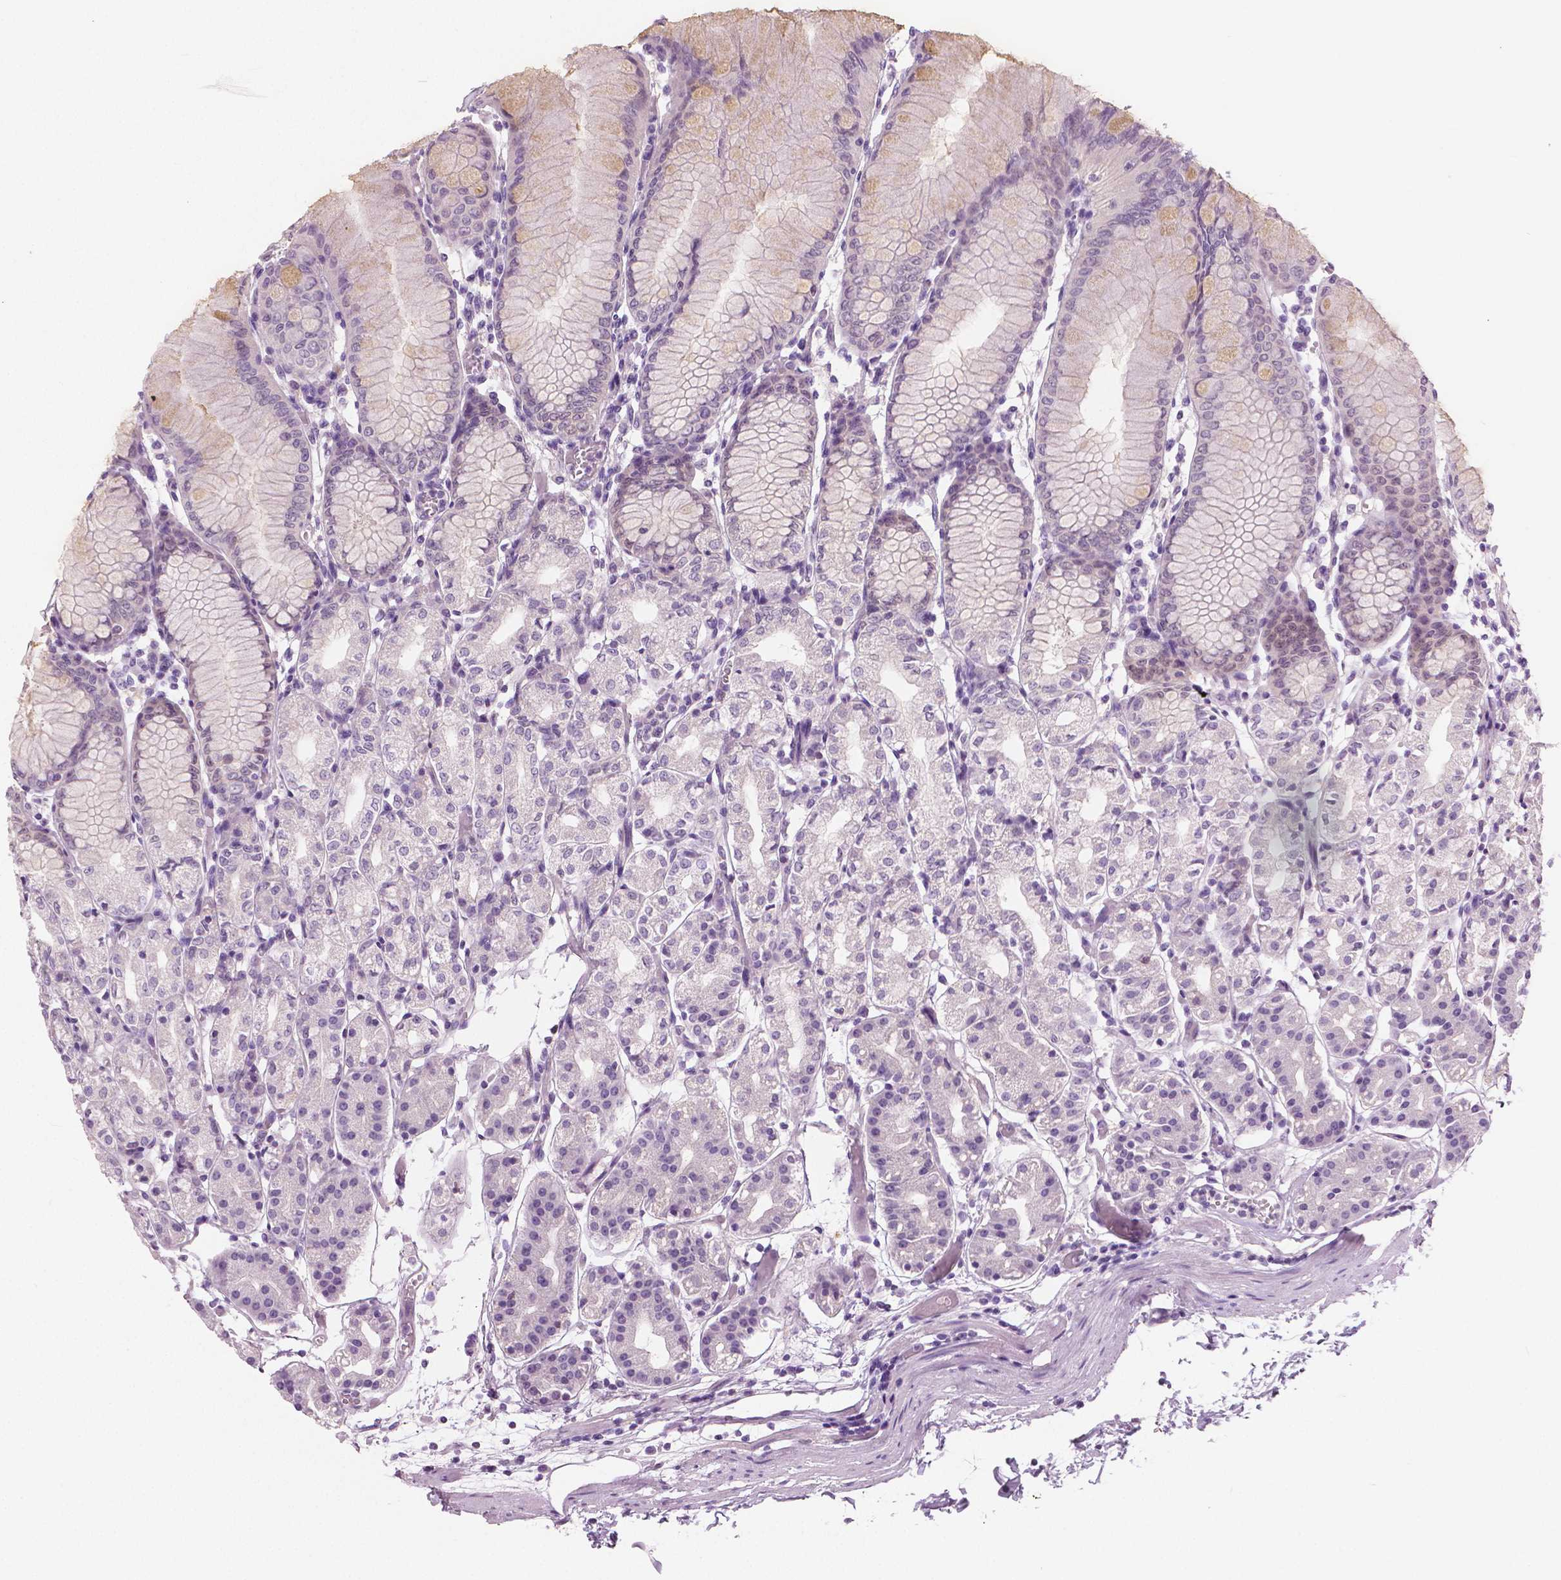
{"staining": {"intensity": "weak", "quantity": "<25%", "location": "cytoplasmic/membranous"}, "tissue": "stomach", "cell_type": "Glandular cells", "image_type": "normal", "snomed": [{"axis": "morphology", "description": "Normal tissue, NOS"}, {"axis": "topography", "description": "Stomach"}], "caption": "DAB immunohistochemical staining of normal stomach reveals no significant expression in glandular cells. (Stains: DAB immunohistochemistry (IHC) with hematoxylin counter stain, Microscopy: brightfield microscopy at high magnification).", "gene": "GALM", "patient": {"sex": "female", "age": 57}}